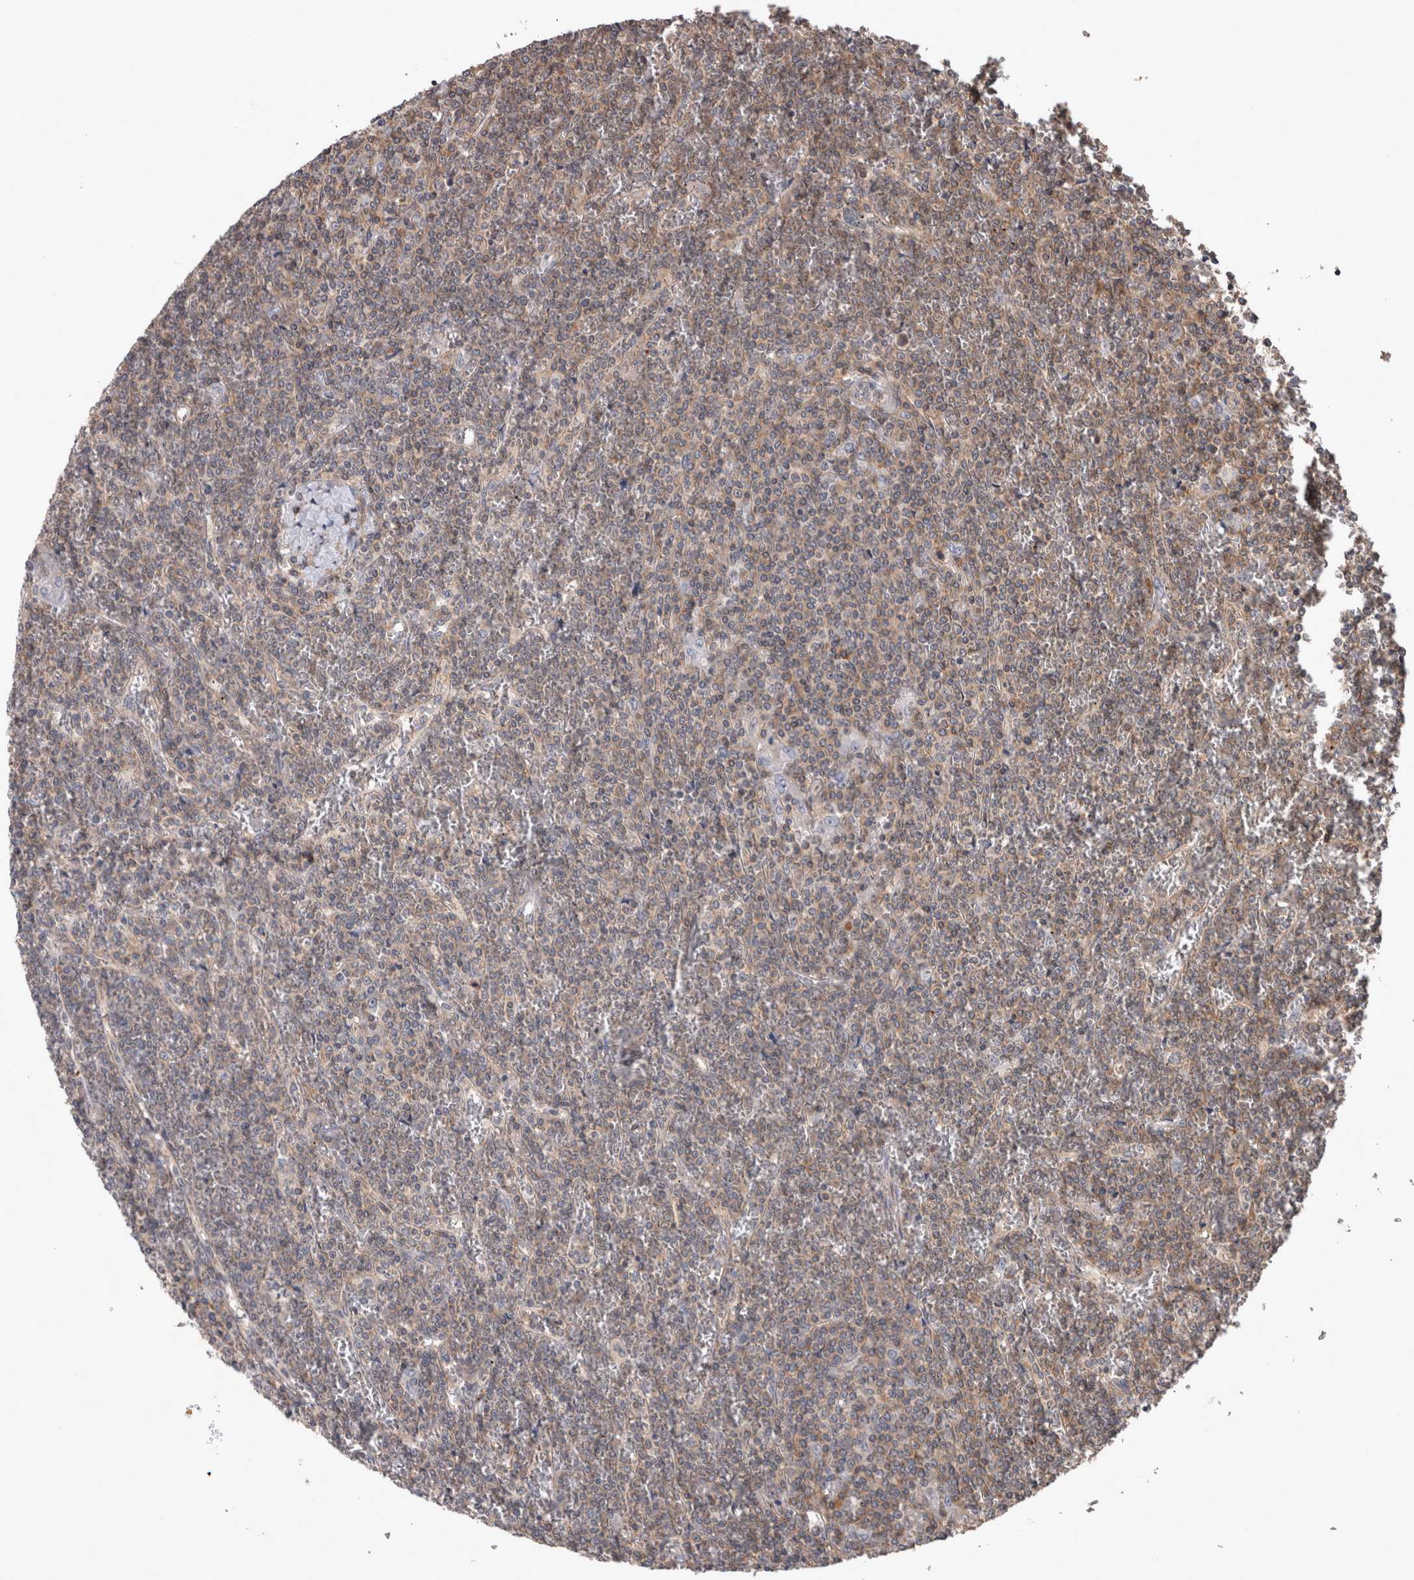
{"staining": {"intensity": "negative", "quantity": "none", "location": "none"}, "tissue": "lymphoma", "cell_type": "Tumor cells", "image_type": "cancer", "snomed": [{"axis": "morphology", "description": "Malignant lymphoma, non-Hodgkin's type, Low grade"}, {"axis": "topography", "description": "Spleen"}], "caption": "There is no significant staining in tumor cells of malignant lymphoma, non-Hodgkin's type (low-grade).", "gene": "SPATA48", "patient": {"sex": "female", "age": 19}}